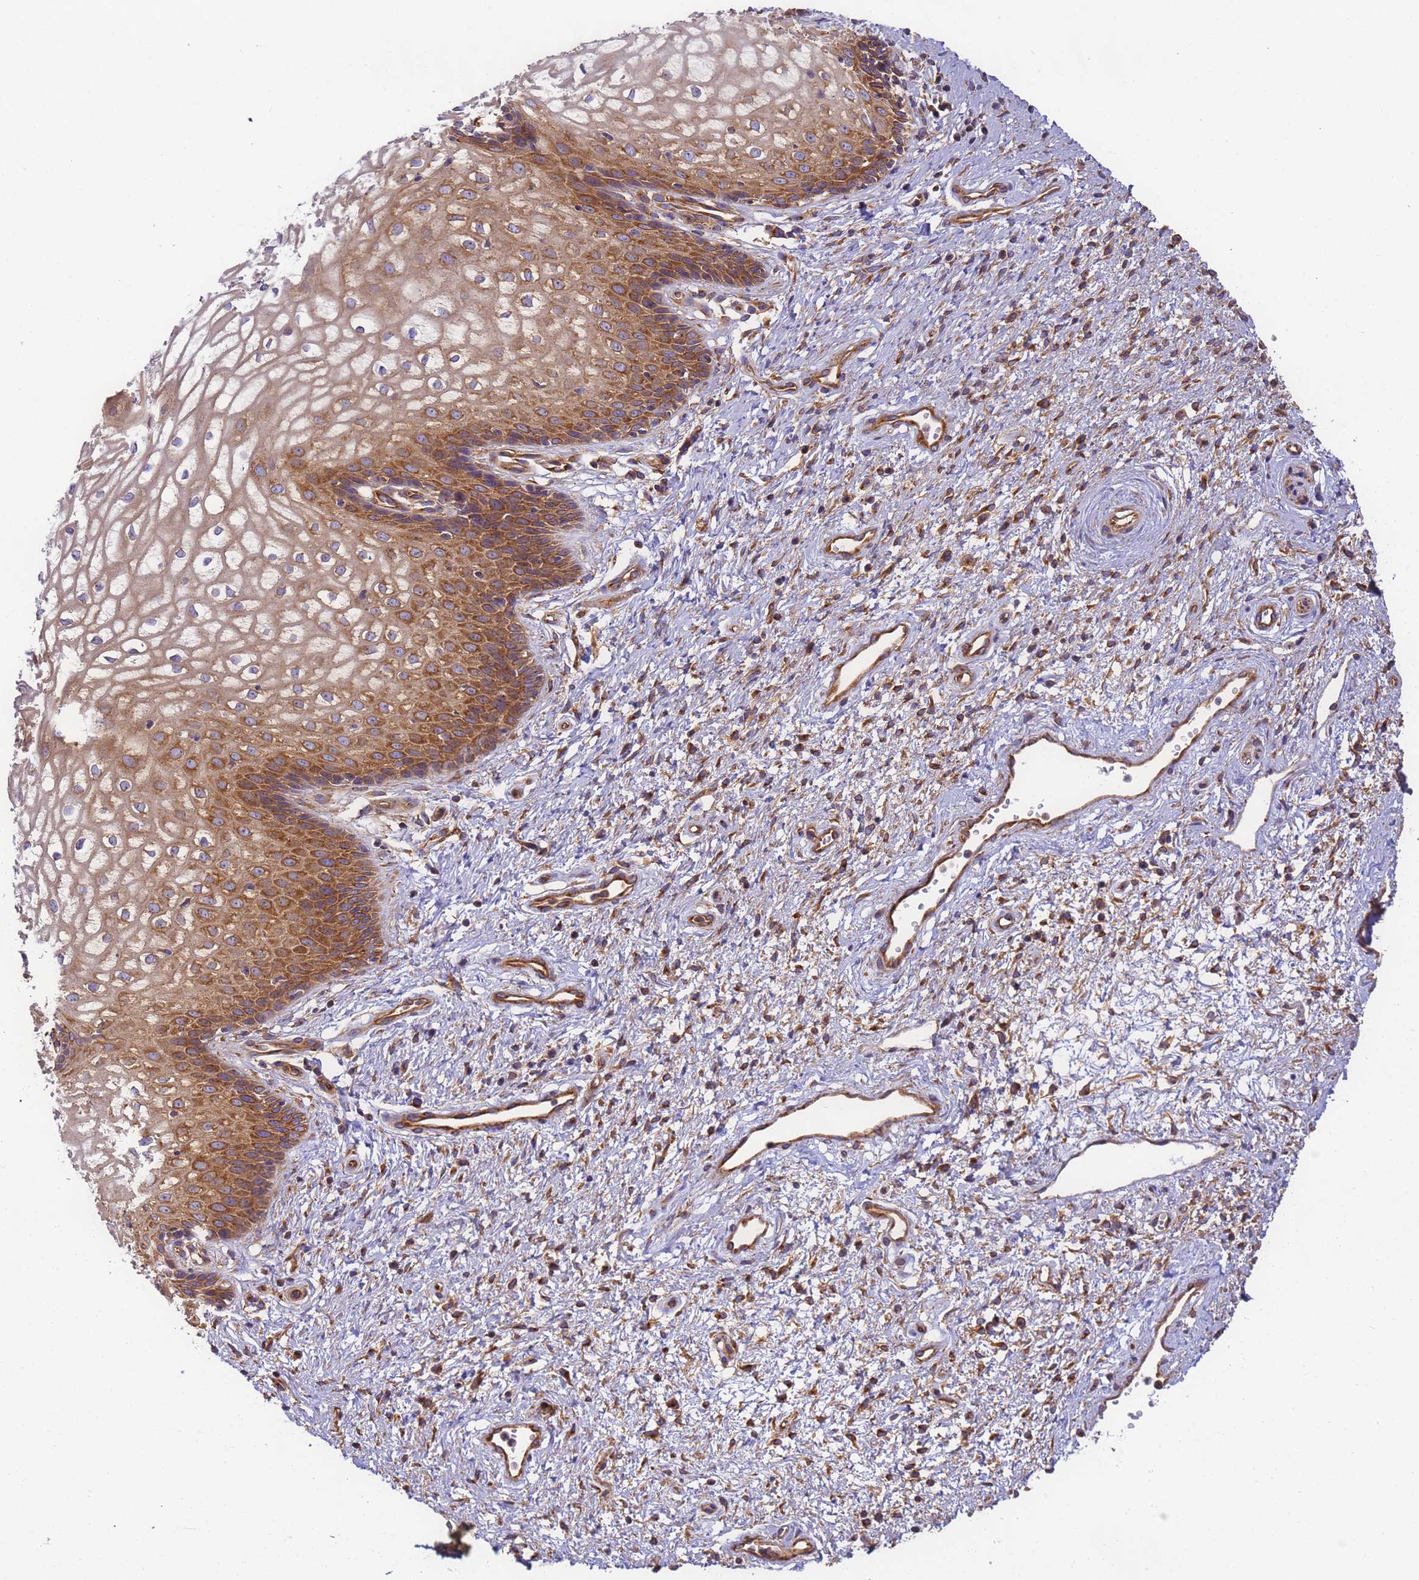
{"staining": {"intensity": "strong", "quantity": ">75%", "location": "cytoplasmic/membranous"}, "tissue": "vagina", "cell_type": "Squamous epithelial cells", "image_type": "normal", "snomed": [{"axis": "morphology", "description": "Normal tissue, NOS"}, {"axis": "topography", "description": "Vagina"}], "caption": "A photomicrograph showing strong cytoplasmic/membranous staining in approximately >75% of squamous epithelial cells in benign vagina, as visualized by brown immunohistochemical staining.", "gene": "DYNC1I2", "patient": {"sex": "female", "age": 34}}